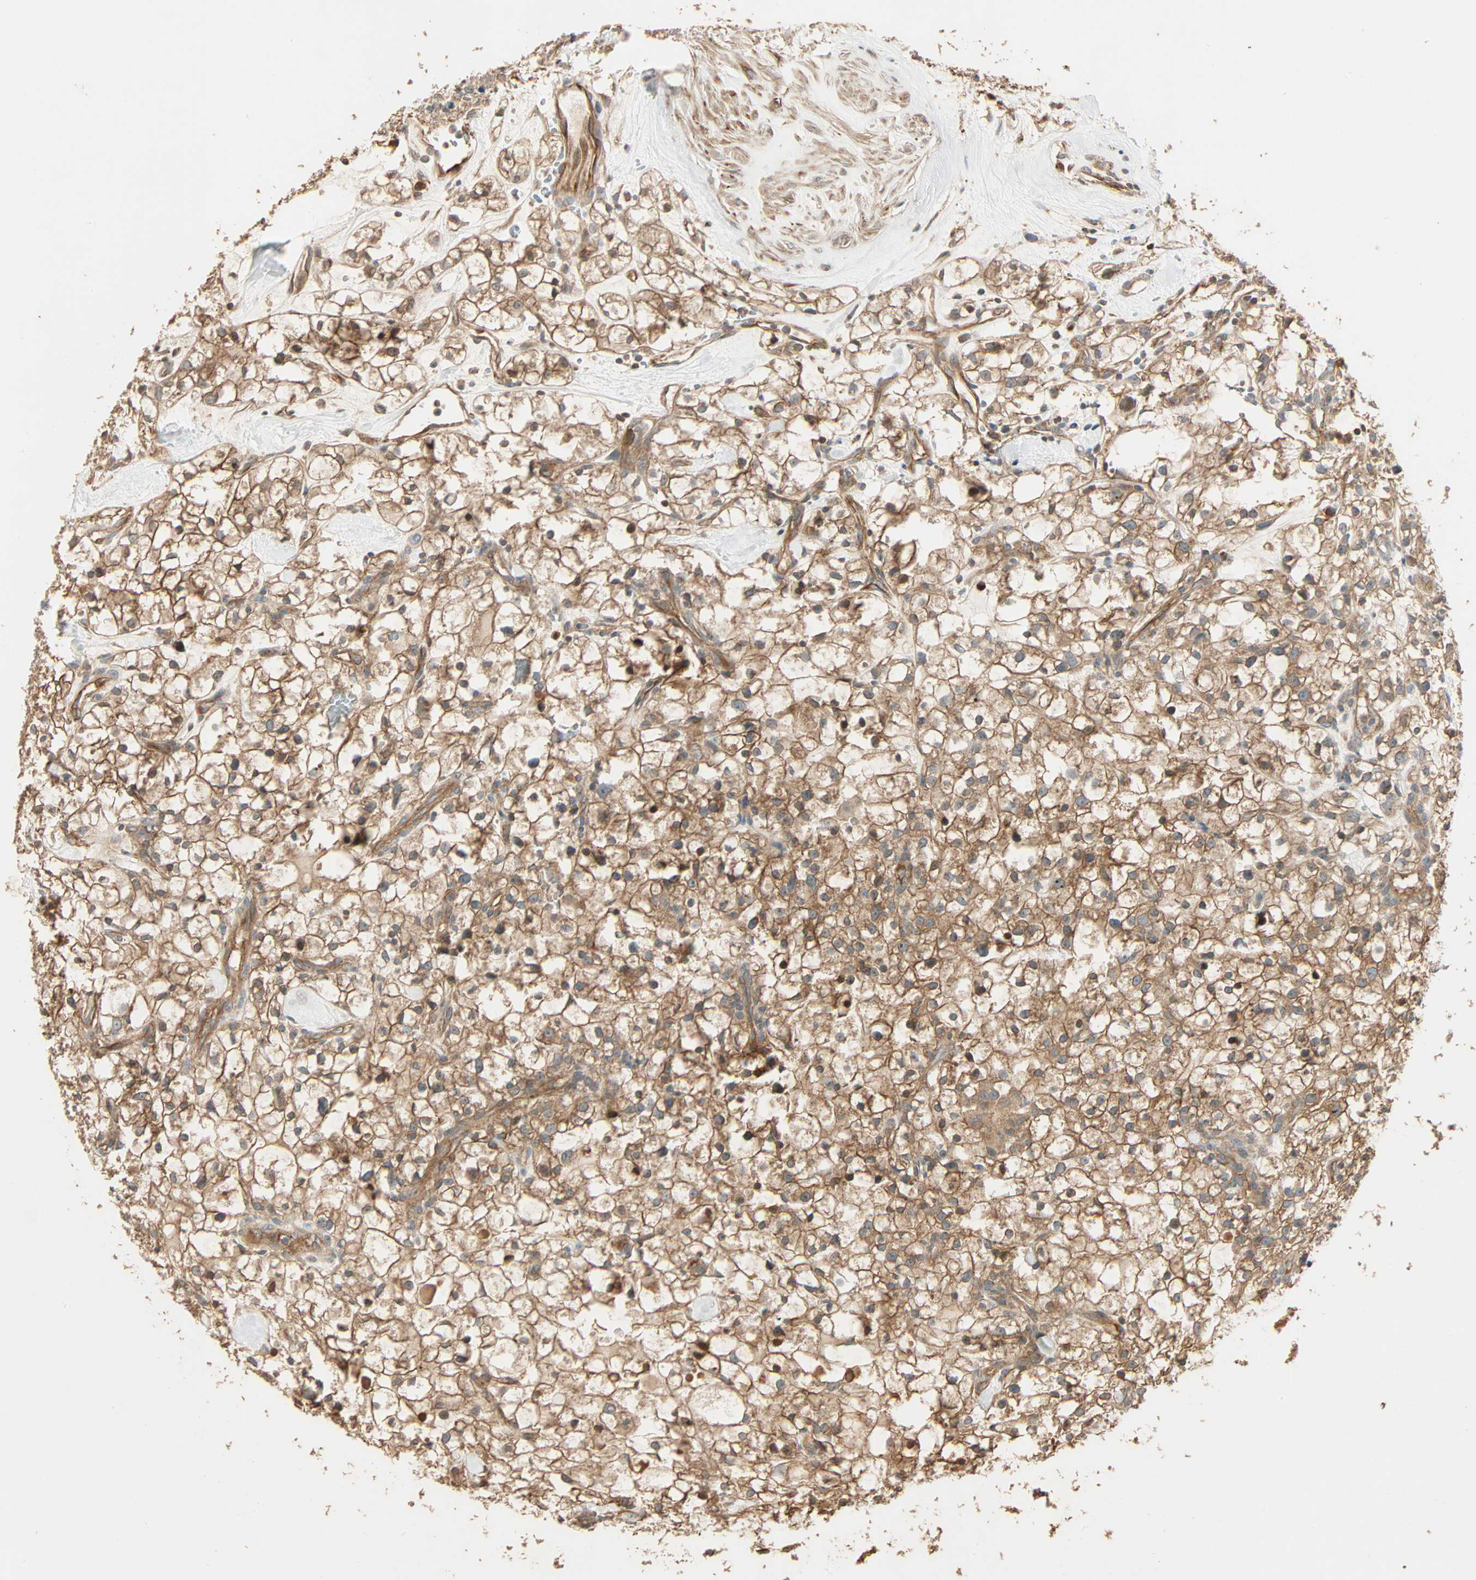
{"staining": {"intensity": "moderate", "quantity": ">75%", "location": "cytoplasmic/membranous"}, "tissue": "renal cancer", "cell_type": "Tumor cells", "image_type": "cancer", "snomed": [{"axis": "morphology", "description": "Adenocarcinoma, NOS"}, {"axis": "topography", "description": "Kidney"}], "caption": "Renal cancer (adenocarcinoma) was stained to show a protein in brown. There is medium levels of moderate cytoplasmic/membranous expression in about >75% of tumor cells.", "gene": "GALK1", "patient": {"sex": "female", "age": 60}}